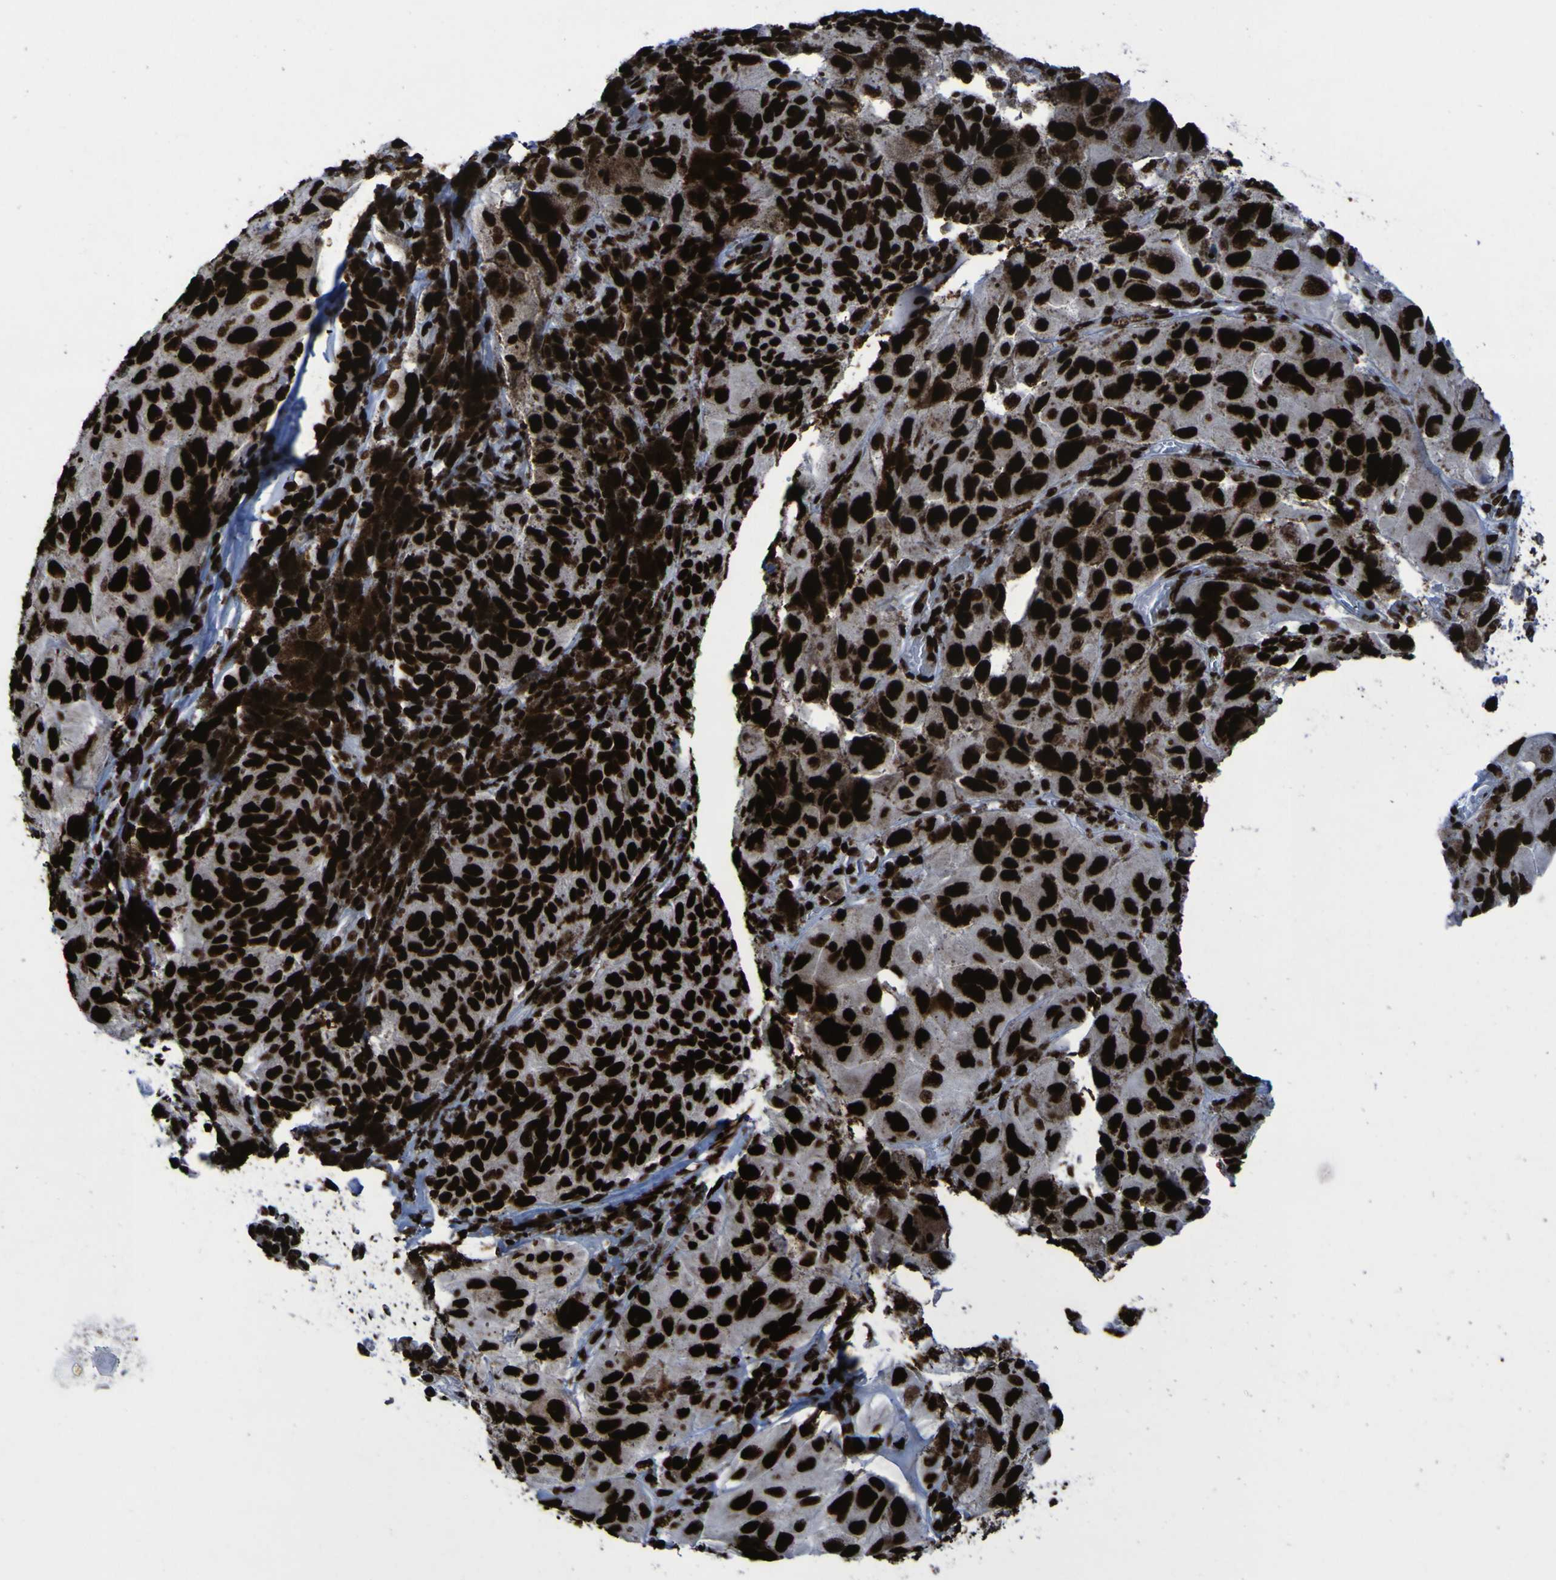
{"staining": {"intensity": "strong", "quantity": ">75%", "location": "nuclear"}, "tissue": "melanoma", "cell_type": "Tumor cells", "image_type": "cancer", "snomed": [{"axis": "morphology", "description": "Malignant melanoma, NOS"}, {"axis": "topography", "description": "Skin"}], "caption": "Immunohistochemical staining of melanoma shows strong nuclear protein expression in approximately >75% of tumor cells. The staining is performed using DAB (3,3'-diaminobenzidine) brown chromogen to label protein expression. The nuclei are counter-stained blue using hematoxylin.", "gene": "NPM1", "patient": {"sex": "female", "age": 73}}